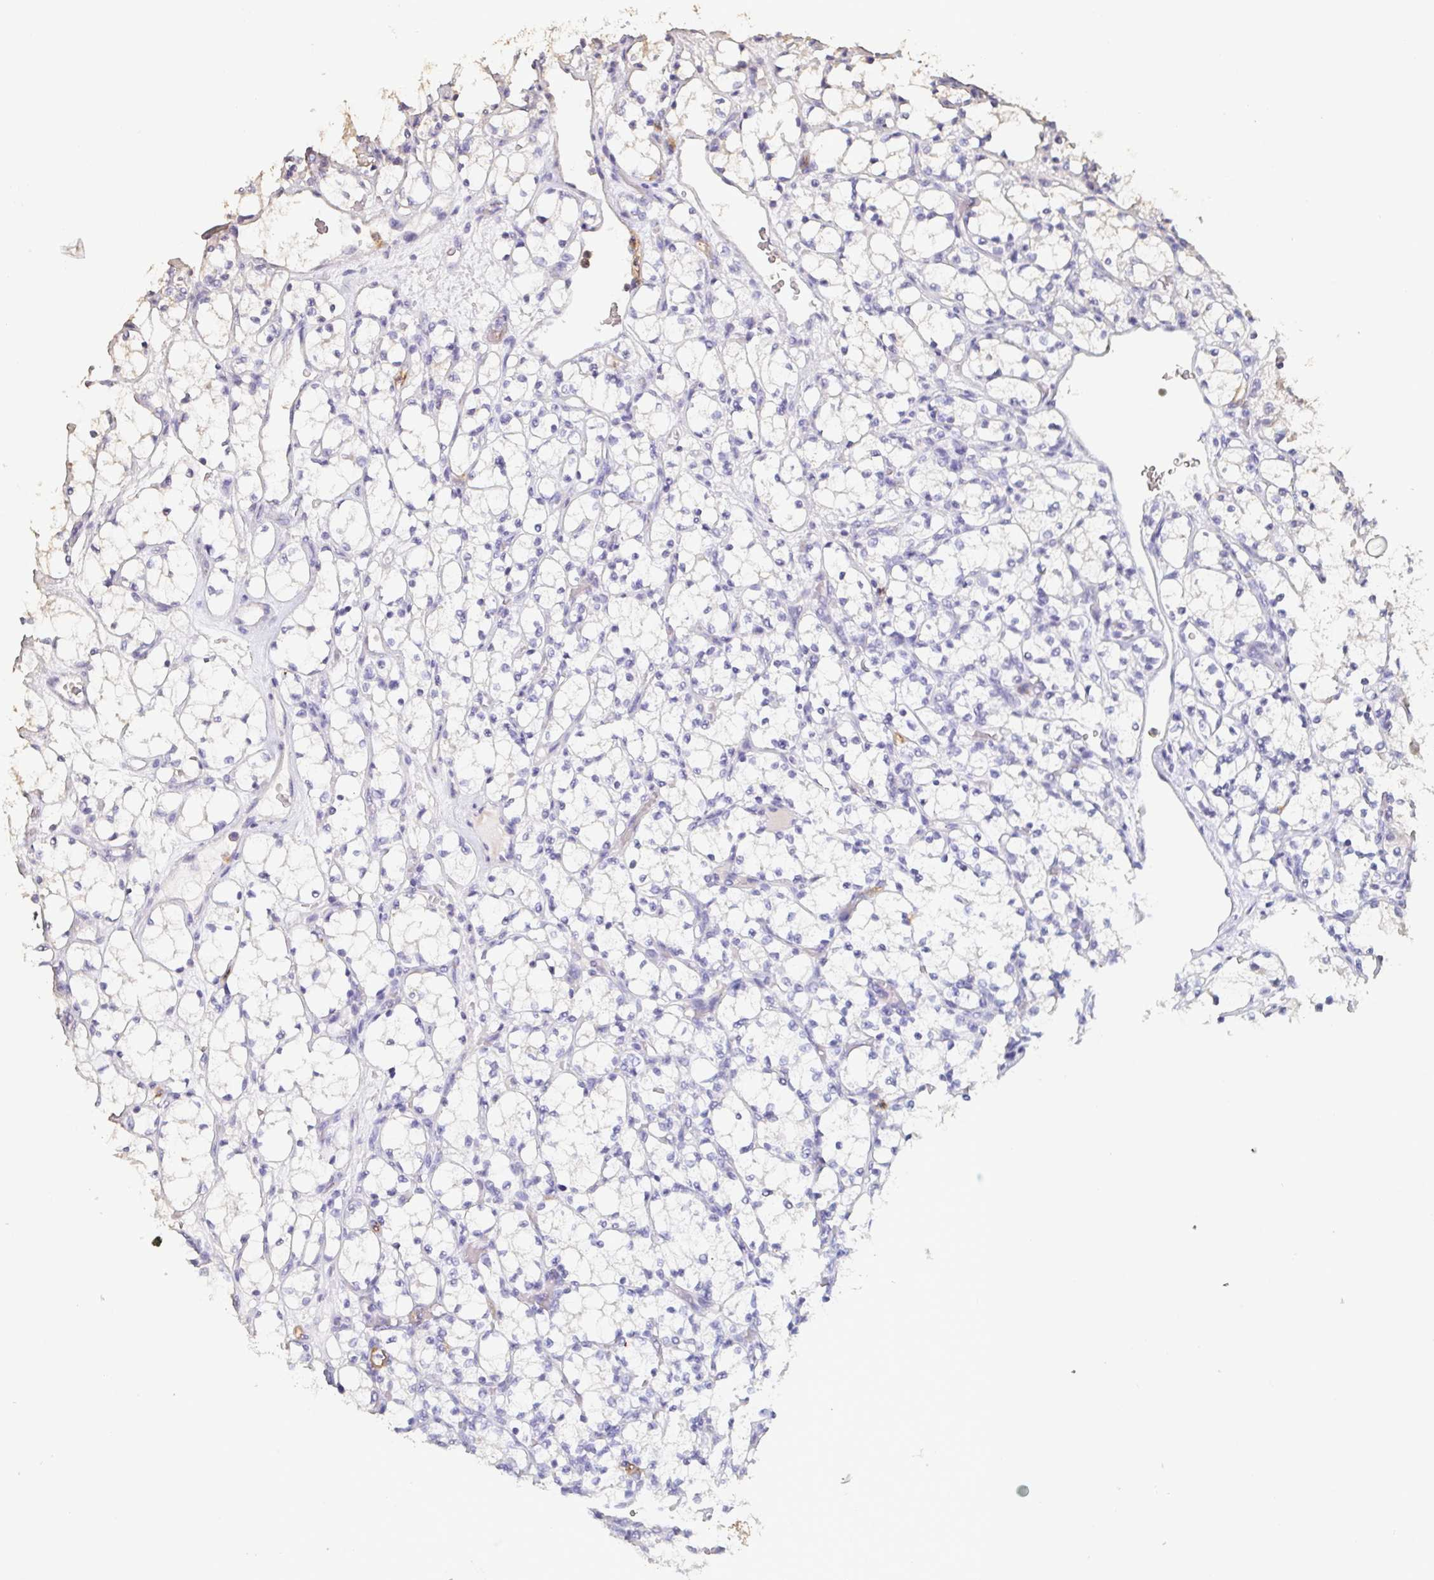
{"staining": {"intensity": "negative", "quantity": "none", "location": "none"}, "tissue": "renal cancer", "cell_type": "Tumor cells", "image_type": "cancer", "snomed": [{"axis": "morphology", "description": "Adenocarcinoma, NOS"}, {"axis": "topography", "description": "Kidney"}], "caption": "Immunohistochemistry (IHC) of adenocarcinoma (renal) exhibits no expression in tumor cells.", "gene": "BPIFA2", "patient": {"sex": "female", "age": 69}}